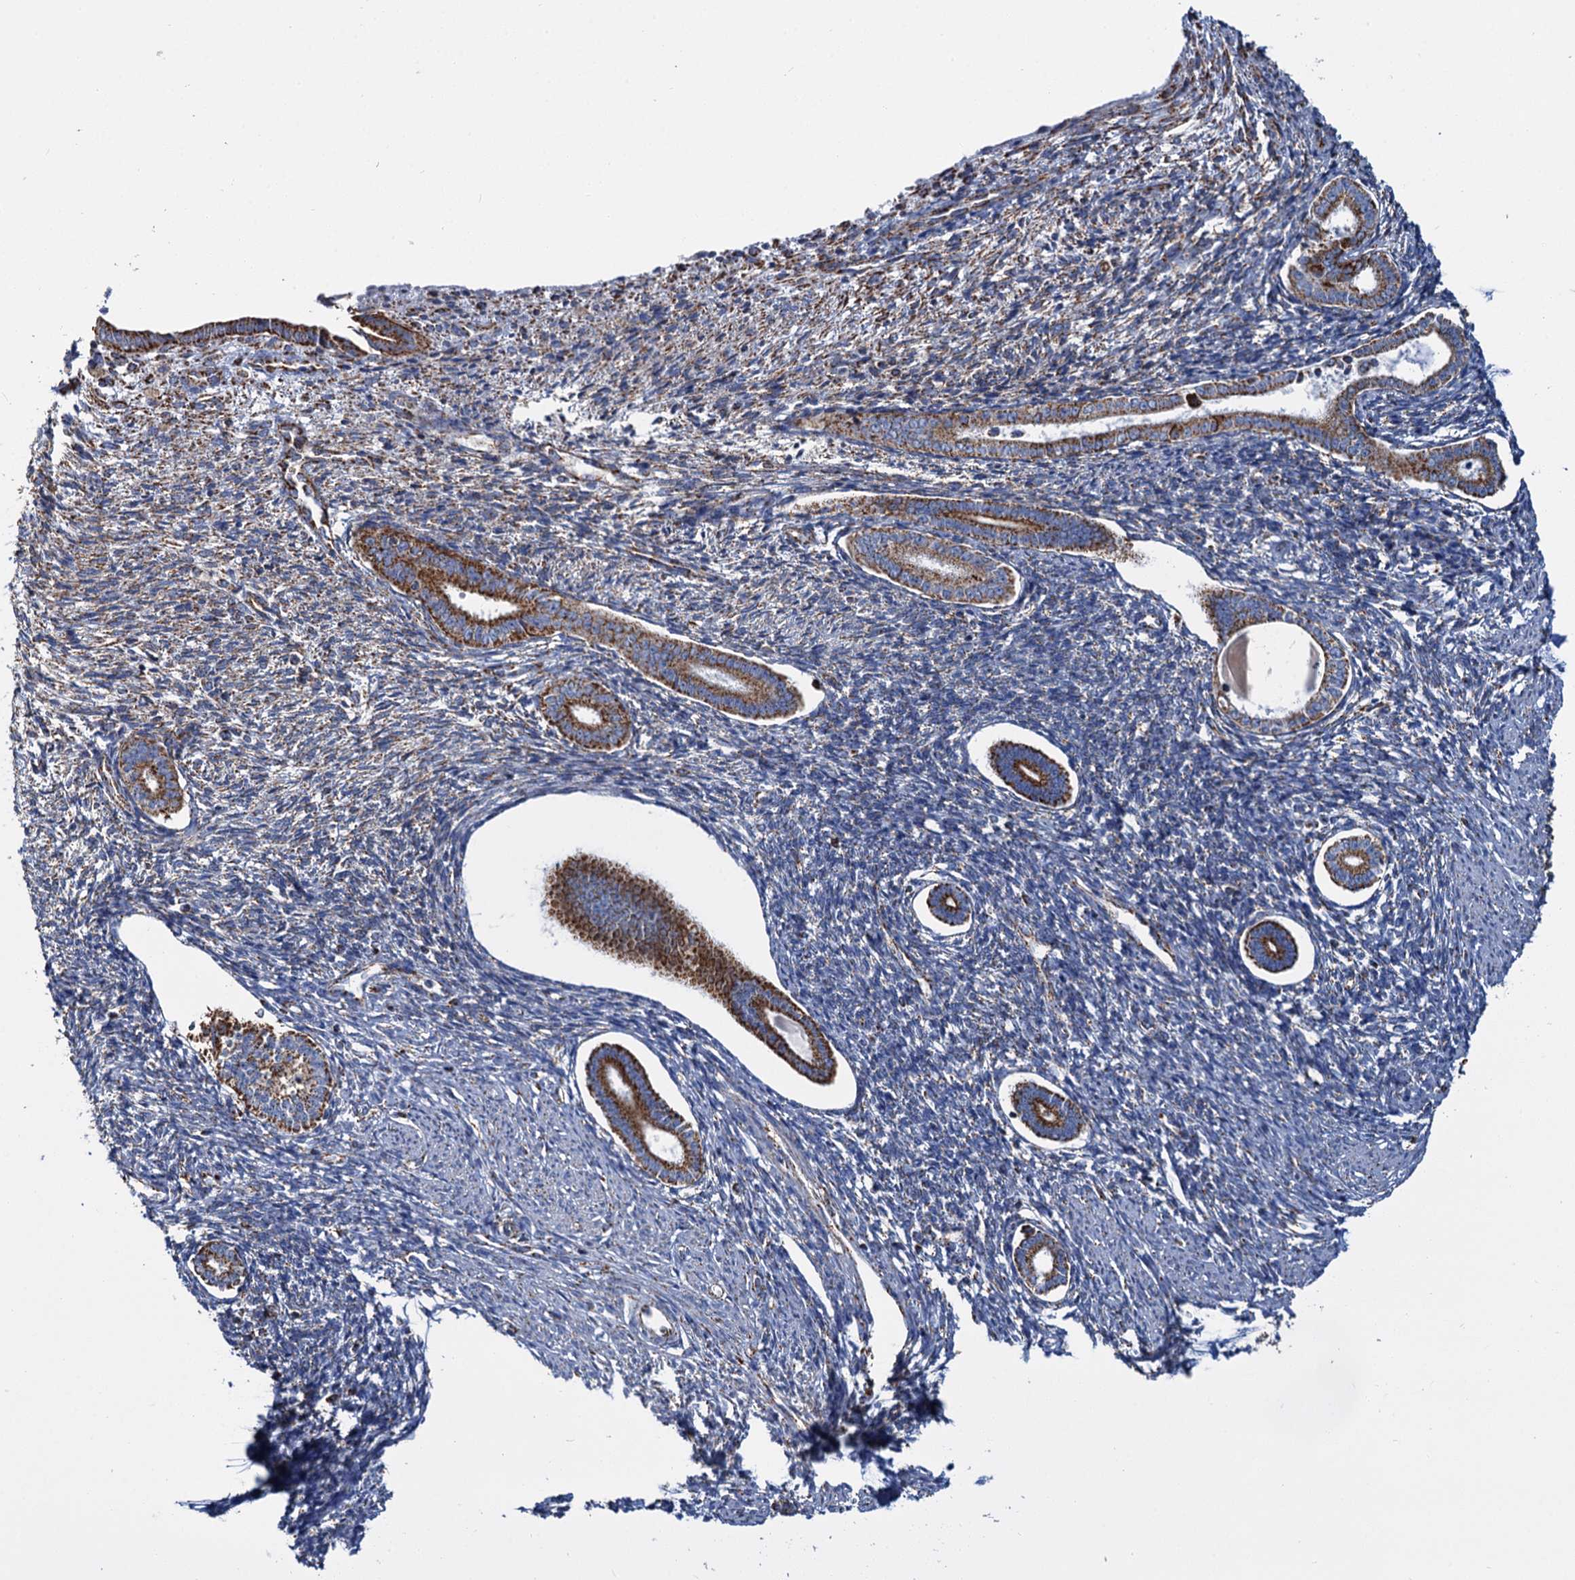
{"staining": {"intensity": "moderate", "quantity": "<25%", "location": "cytoplasmic/membranous"}, "tissue": "endometrium", "cell_type": "Cells in endometrial stroma", "image_type": "normal", "snomed": [{"axis": "morphology", "description": "Normal tissue, NOS"}, {"axis": "topography", "description": "Endometrium"}], "caption": "Immunohistochemical staining of unremarkable endometrium displays <25% levels of moderate cytoplasmic/membranous protein positivity in approximately <25% of cells in endometrial stroma. The protein is stained brown, and the nuclei are stained in blue (DAB IHC with brightfield microscopy, high magnification).", "gene": "CCP110", "patient": {"sex": "female", "age": 56}}